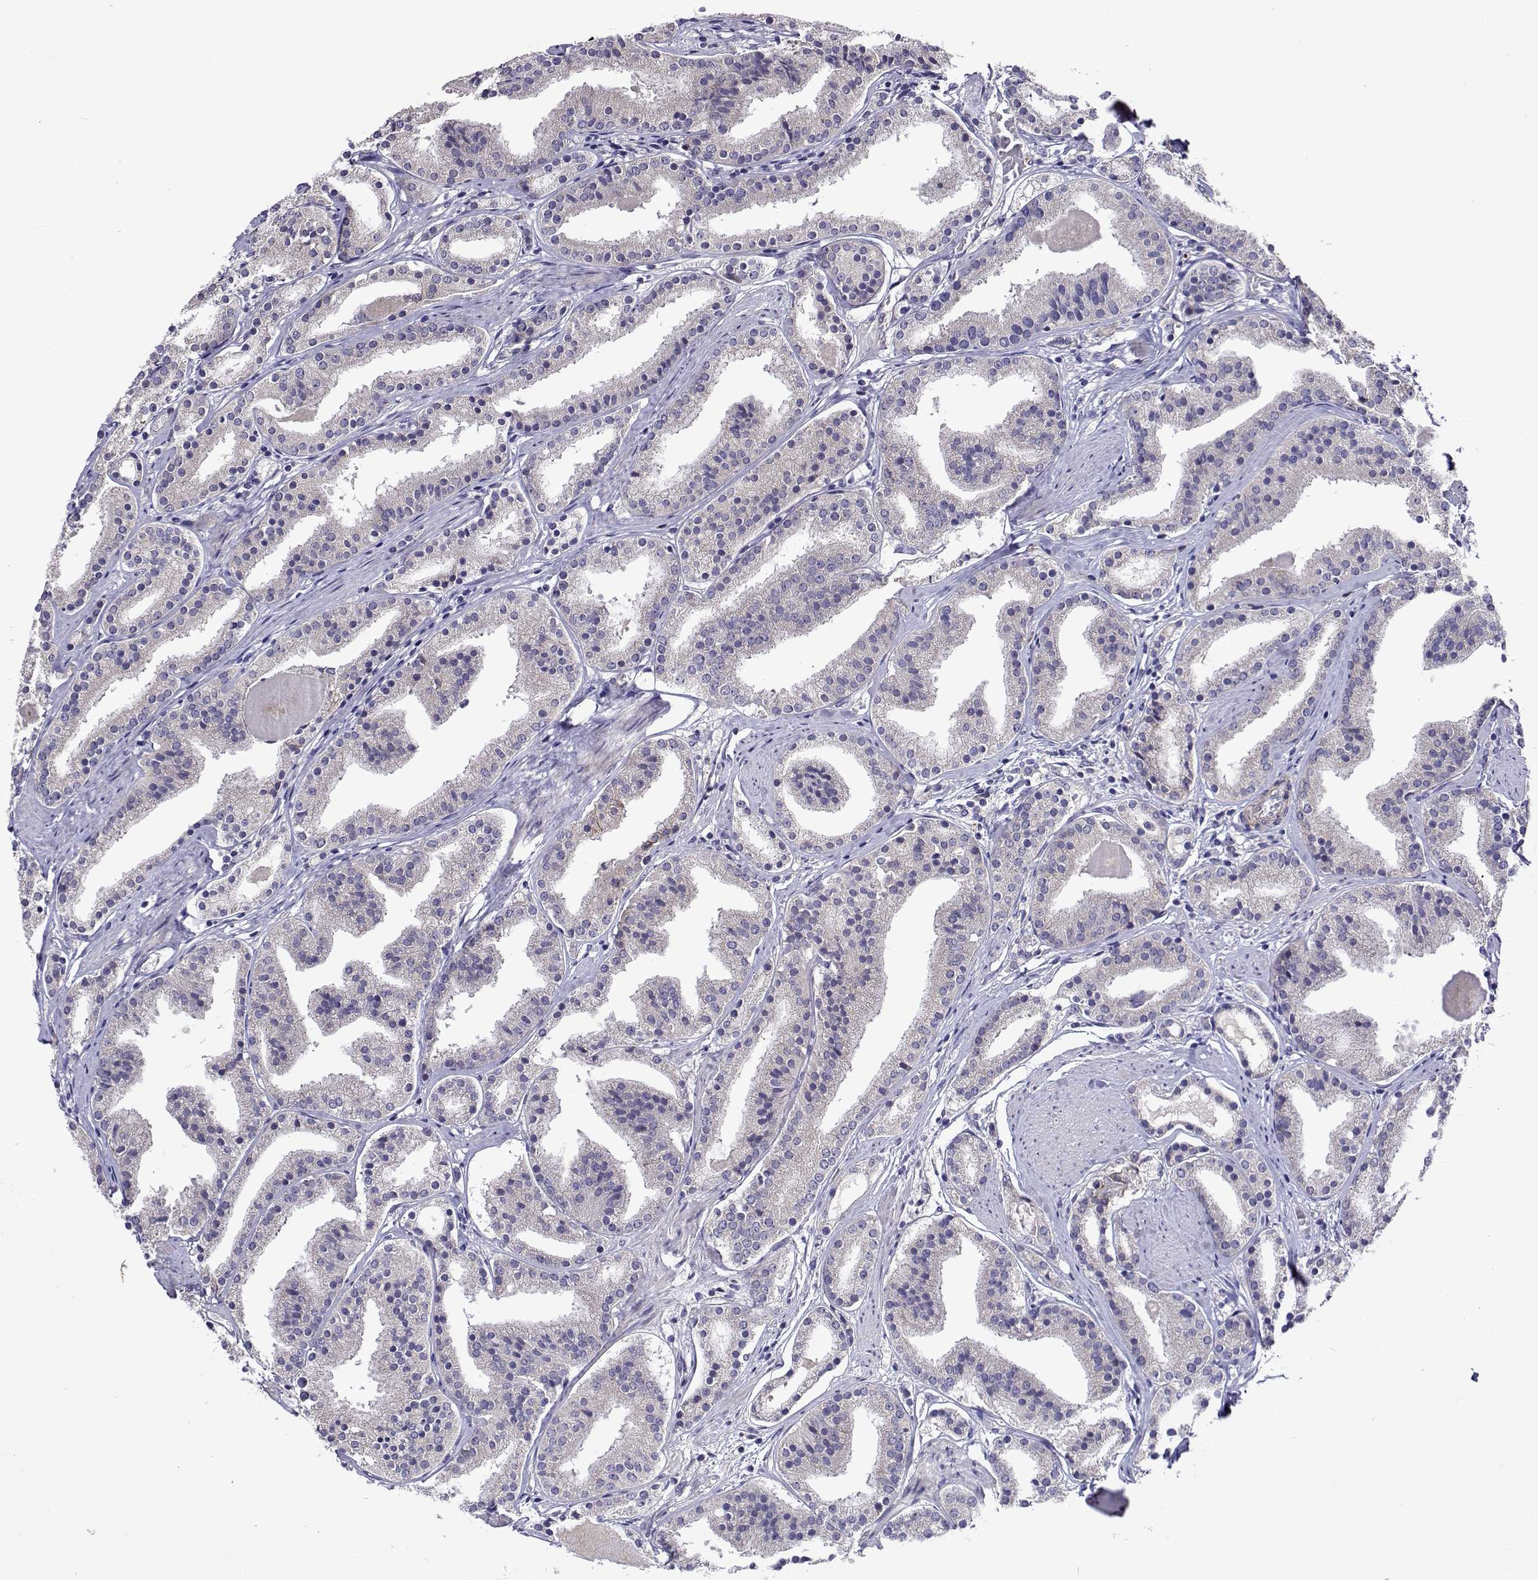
{"staining": {"intensity": "negative", "quantity": "none", "location": "none"}, "tissue": "prostate cancer", "cell_type": "Tumor cells", "image_type": "cancer", "snomed": [{"axis": "morphology", "description": "Adenocarcinoma, High grade"}, {"axis": "topography", "description": "Prostate"}], "caption": "Immunohistochemical staining of prostate cancer (high-grade adenocarcinoma) shows no significant positivity in tumor cells. (Immunohistochemistry, brightfield microscopy, high magnification).", "gene": "TARBP2", "patient": {"sex": "male", "age": 63}}